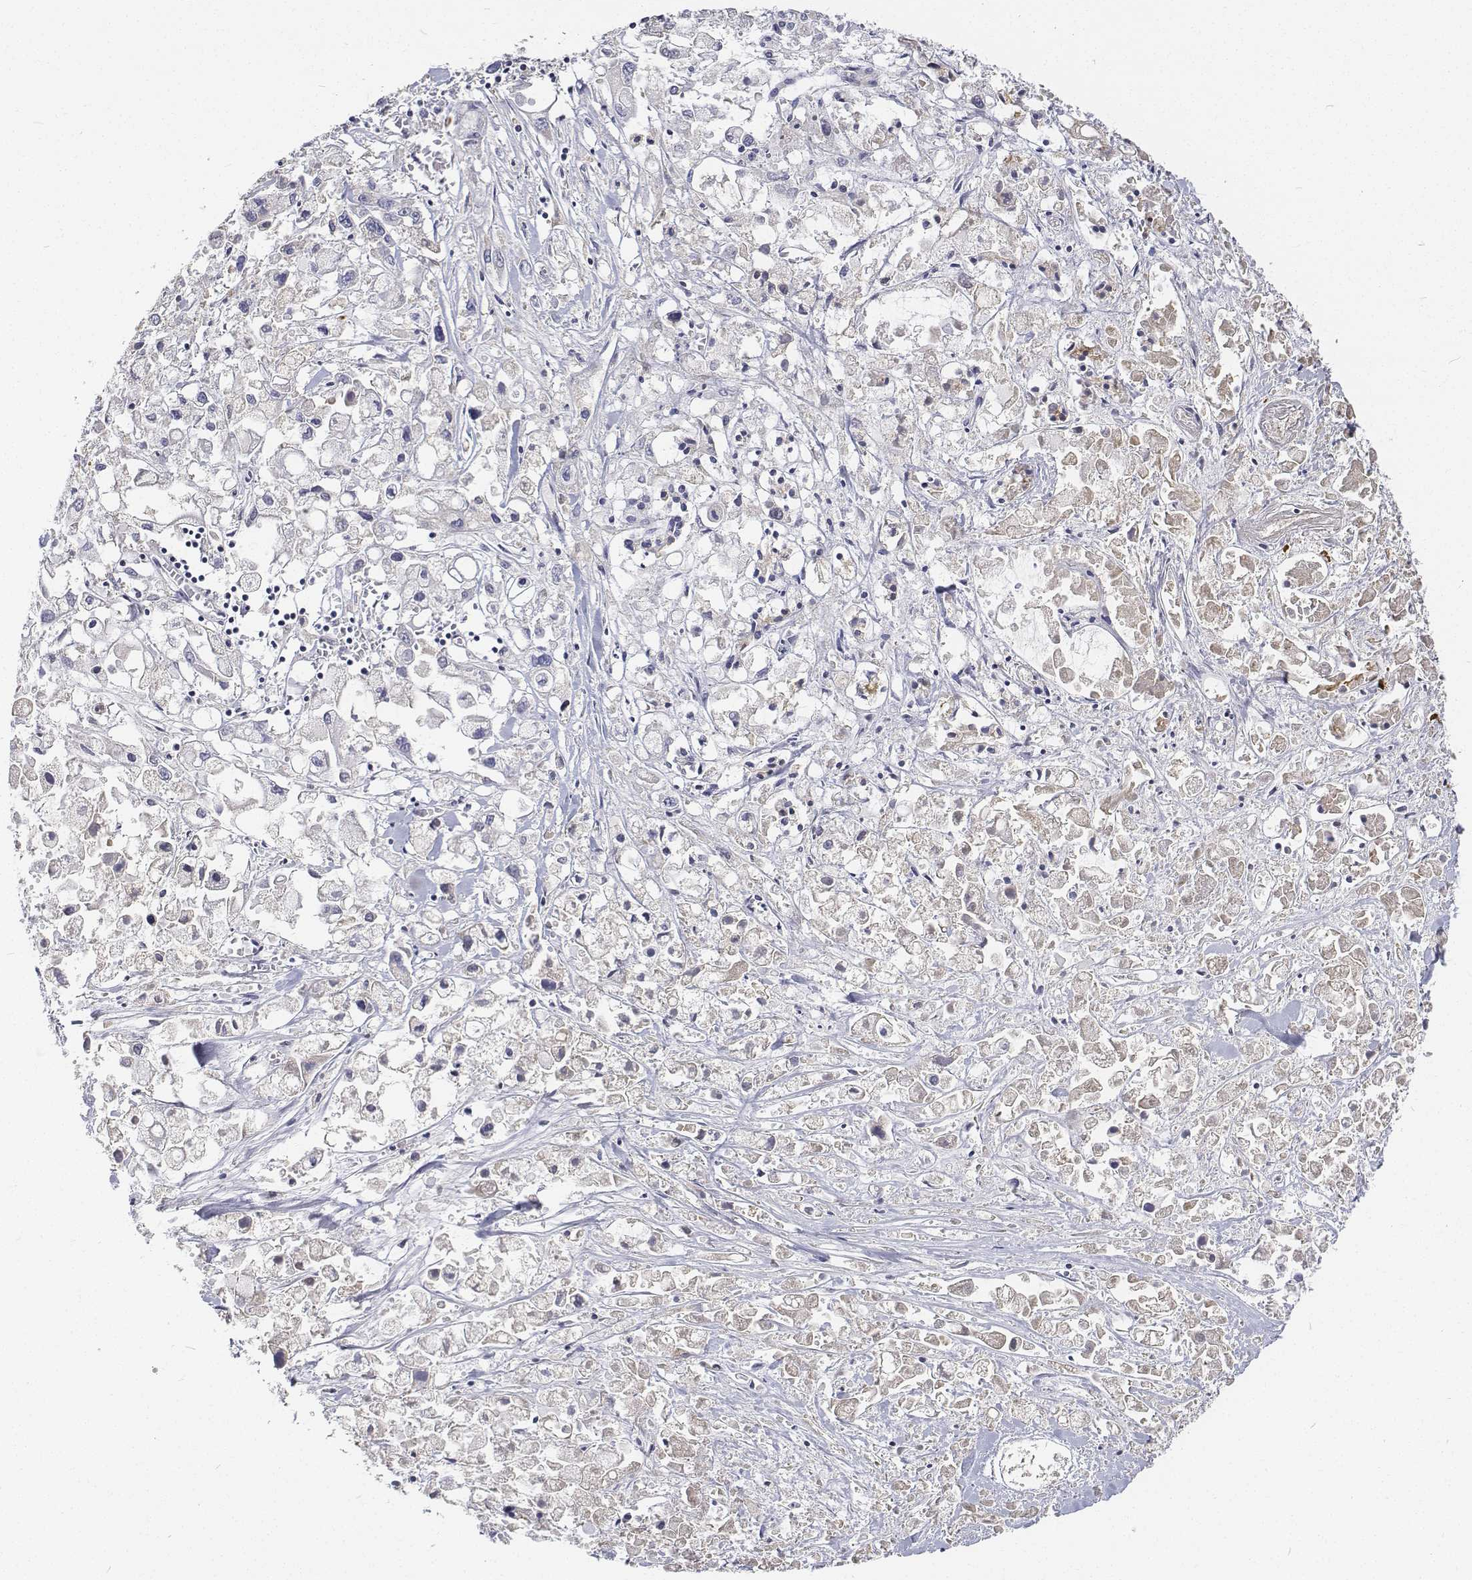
{"staining": {"intensity": "negative", "quantity": "none", "location": "none"}, "tissue": "pancreatic cancer", "cell_type": "Tumor cells", "image_type": "cancer", "snomed": [{"axis": "morphology", "description": "Adenocarcinoma, NOS"}, {"axis": "topography", "description": "Pancreas"}], "caption": "Protein analysis of pancreatic adenocarcinoma shows no significant staining in tumor cells.", "gene": "ATRX", "patient": {"sex": "male", "age": 71}}